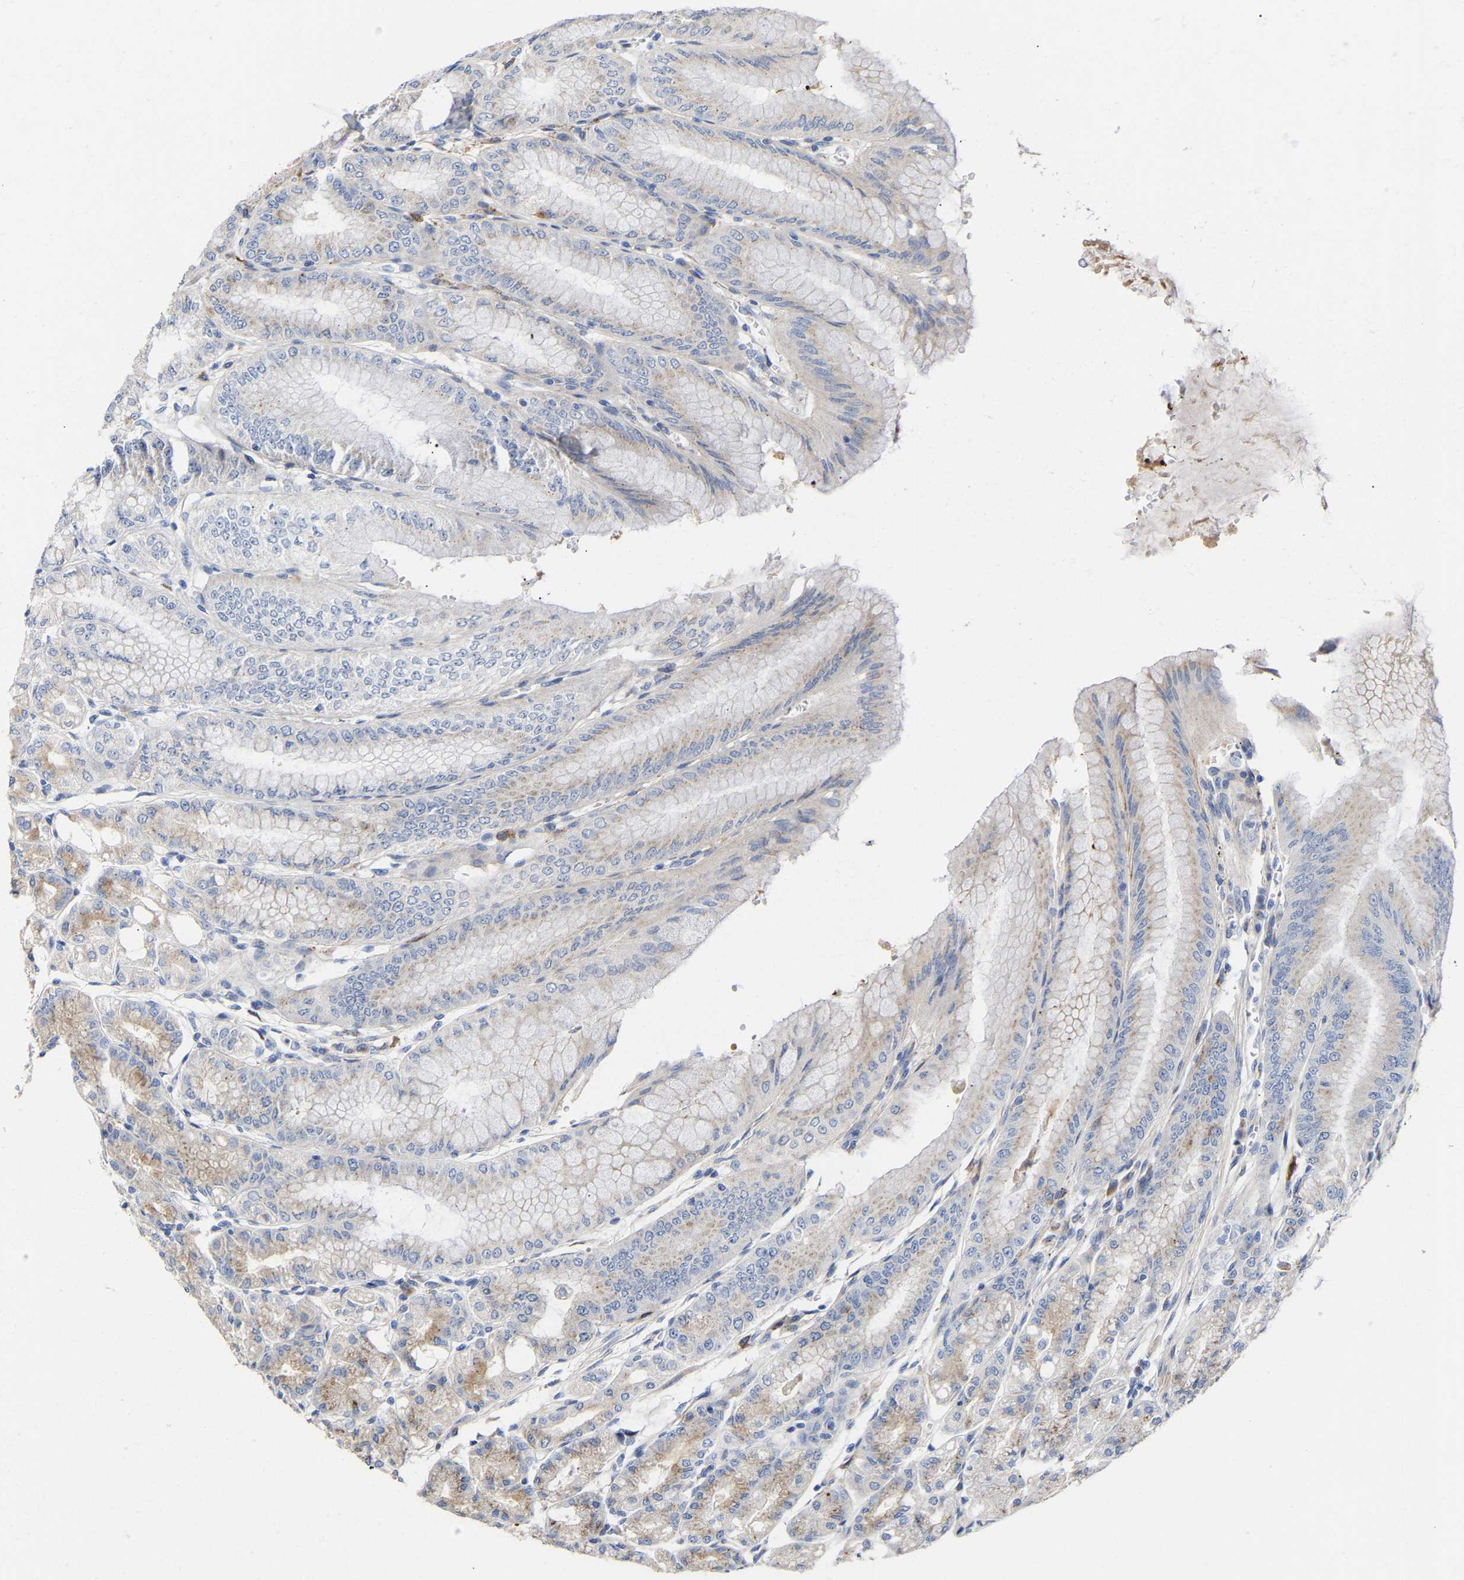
{"staining": {"intensity": "moderate", "quantity": "25%-75%", "location": "cytoplasmic/membranous"}, "tissue": "stomach", "cell_type": "Glandular cells", "image_type": "normal", "snomed": [{"axis": "morphology", "description": "Normal tissue, NOS"}, {"axis": "topography", "description": "Stomach, lower"}], "caption": "Stomach stained for a protein reveals moderate cytoplasmic/membranous positivity in glandular cells.", "gene": "PPP1R15A", "patient": {"sex": "male", "age": 71}}